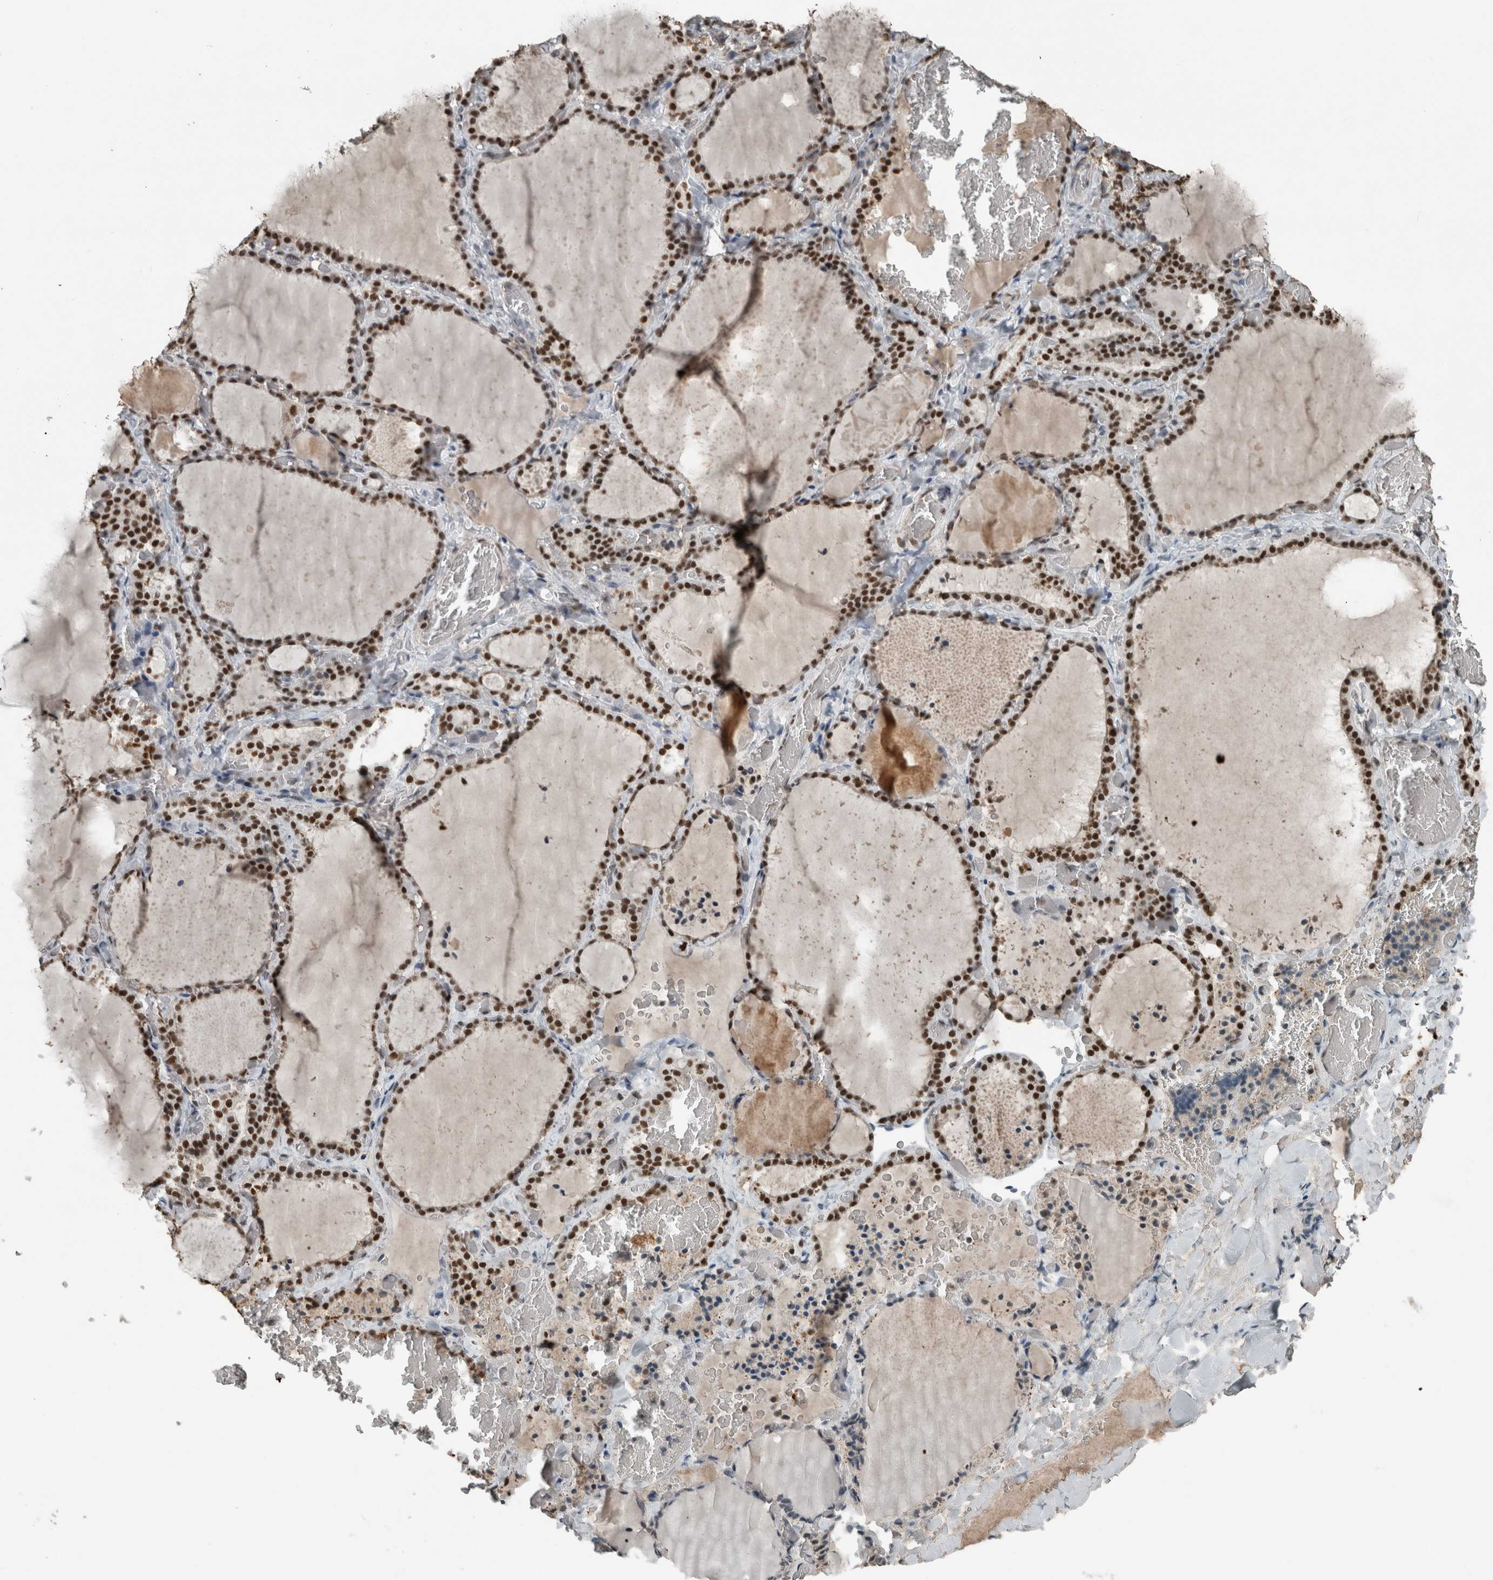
{"staining": {"intensity": "strong", "quantity": ">75%", "location": "nuclear"}, "tissue": "thyroid gland", "cell_type": "Glandular cells", "image_type": "normal", "snomed": [{"axis": "morphology", "description": "Normal tissue, NOS"}, {"axis": "topography", "description": "Thyroid gland"}], "caption": "Thyroid gland stained with a brown dye exhibits strong nuclear positive positivity in about >75% of glandular cells.", "gene": "ZNF24", "patient": {"sex": "female", "age": 22}}